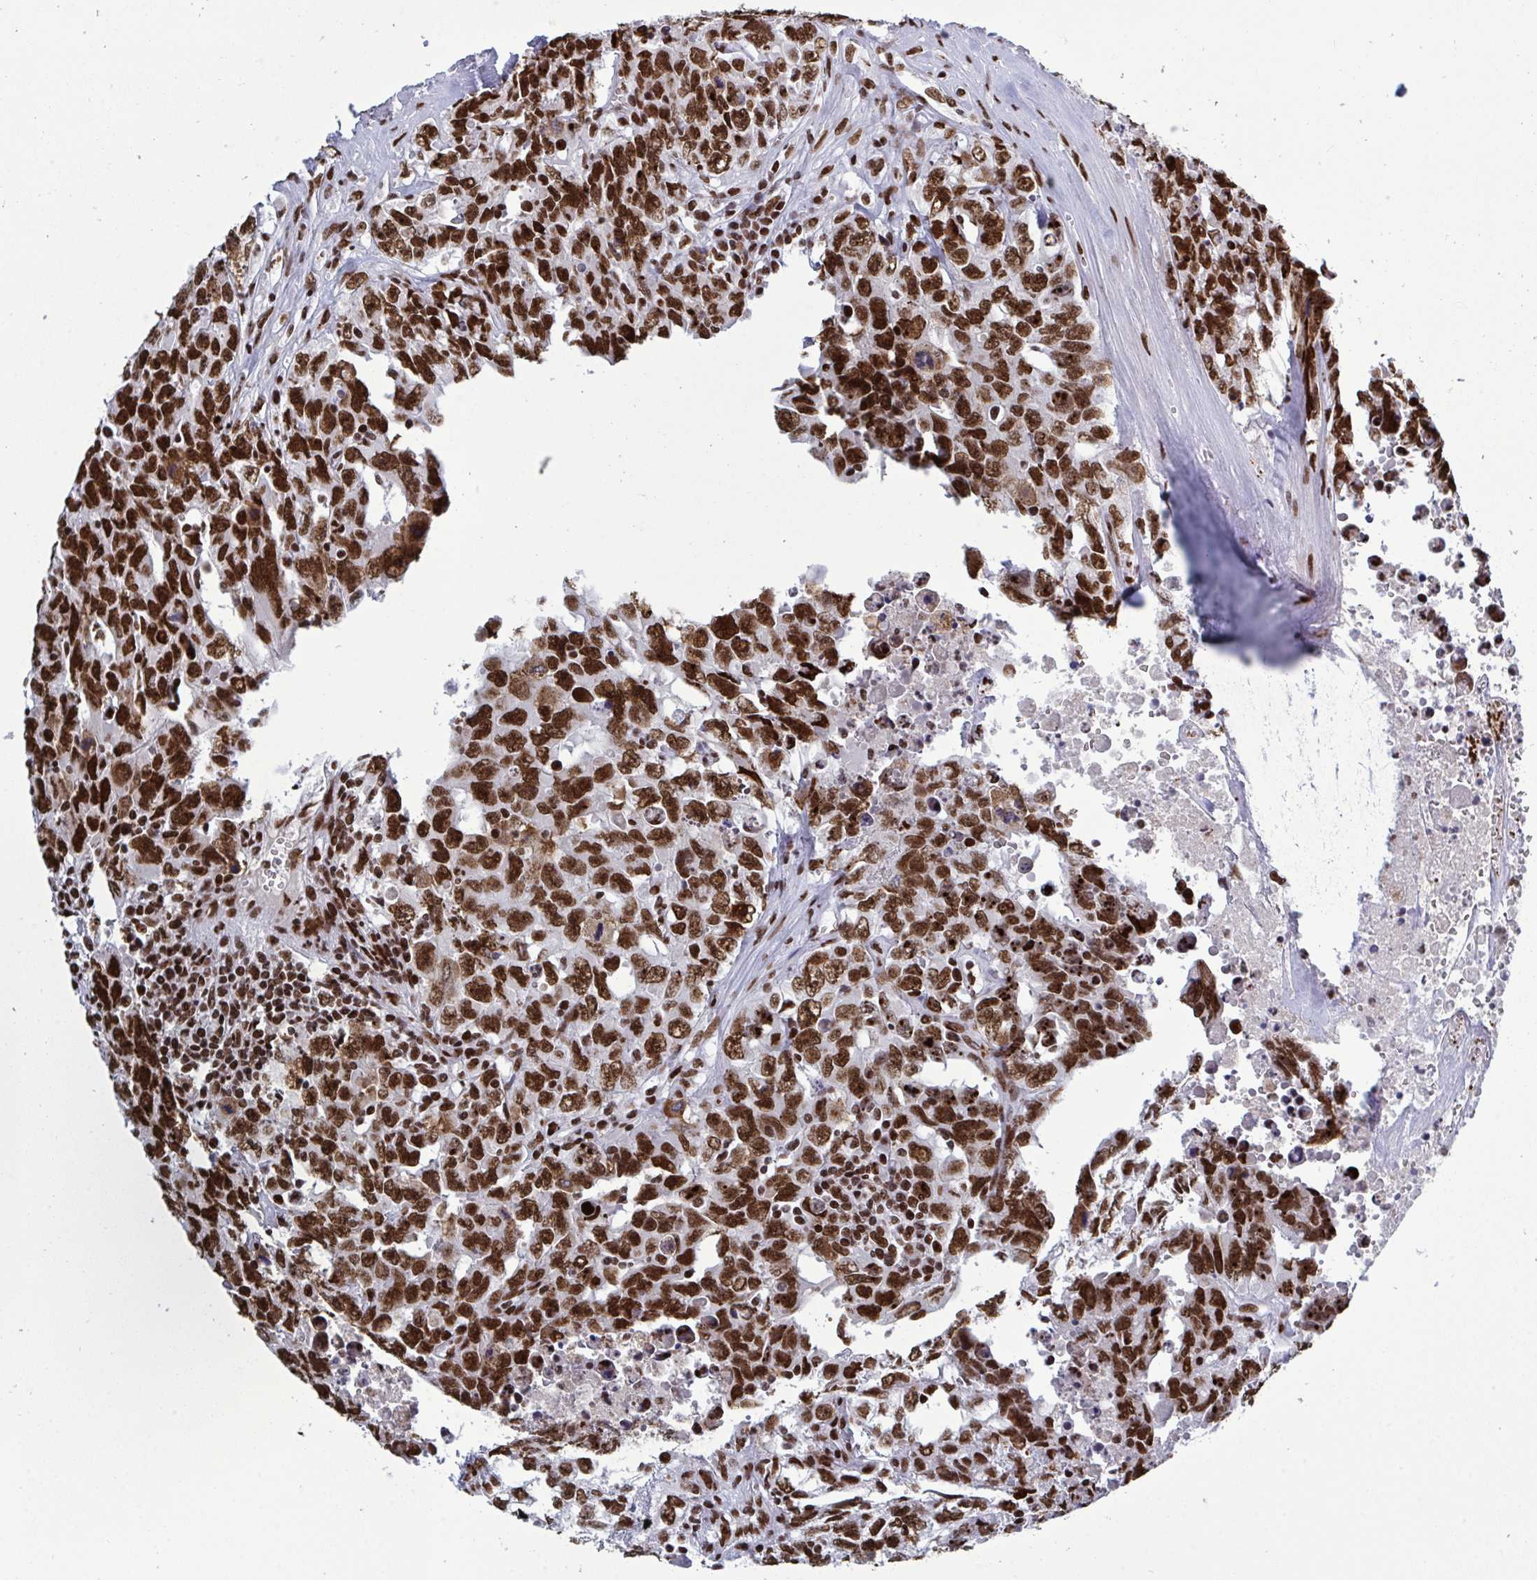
{"staining": {"intensity": "strong", "quantity": ">75%", "location": "nuclear"}, "tissue": "testis cancer", "cell_type": "Tumor cells", "image_type": "cancer", "snomed": [{"axis": "morphology", "description": "Carcinoma, Embryonal, NOS"}, {"axis": "topography", "description": "Testis"}], "caption": "Testis cancer (embryonal carcinoma) stained with a brown dye displays strong nuclear positive expression in approximately >75% of tumor cells.", "gene": "ZNF607", "patient": {"sex": "male", "age": 24}}